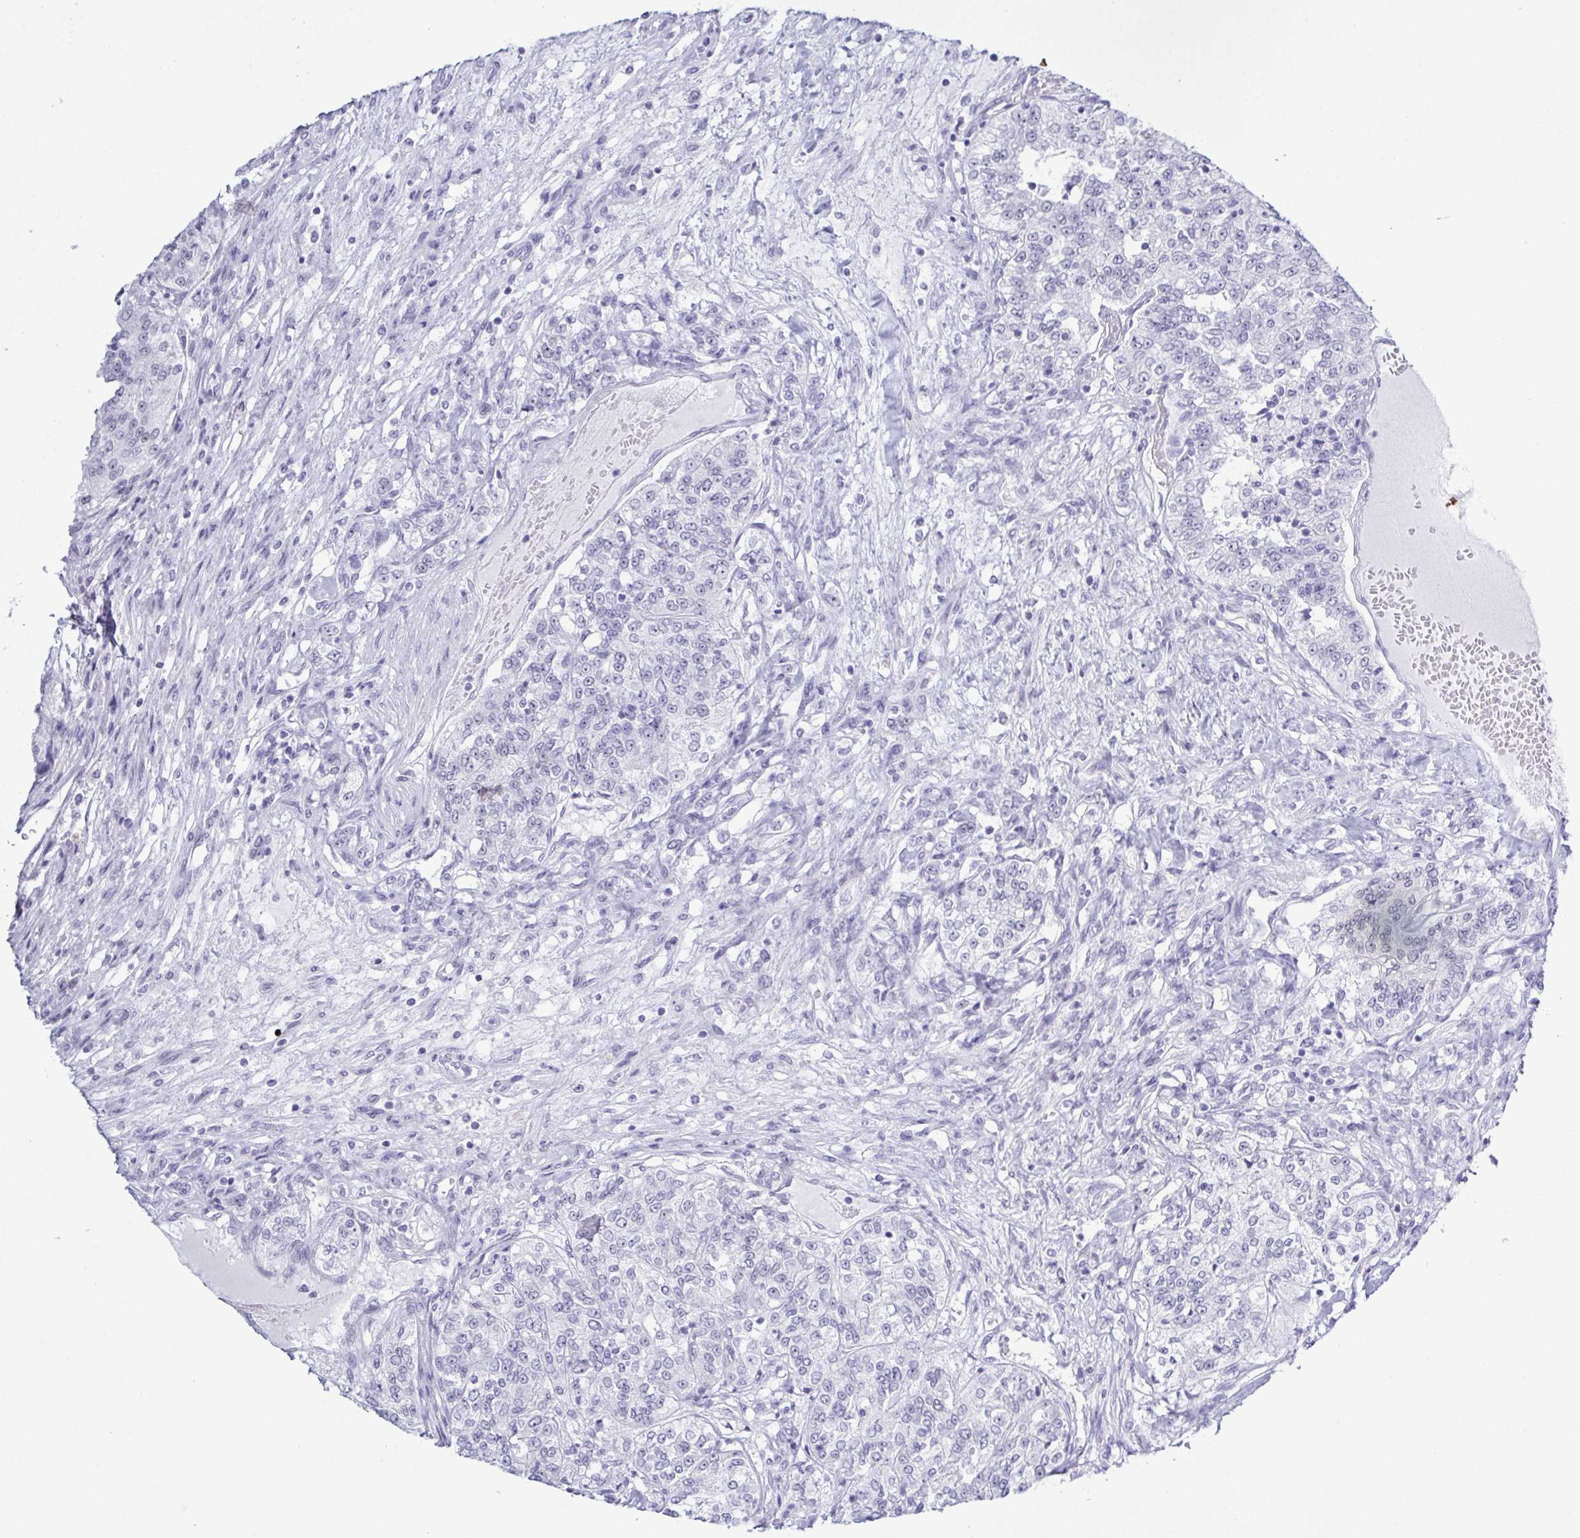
{"staining": {"intensity": "negative", "quantity": "none", "location": "none"}, "tissue": "renal cancer", "cell_type": "Tumor cells", "image_type": "cancer", "snomed": [{"axis": "morphology", "description": "Adenocarcinoma, NOS"}, {"axis": "topography", "description": "Kidney"}], "caption": "Immunohistochemistry of human adenocarcinoma (renal) displays no expression in tumor cells.", "gene": "SUGP2", "patient": {"sex": "female", "age": 63}}